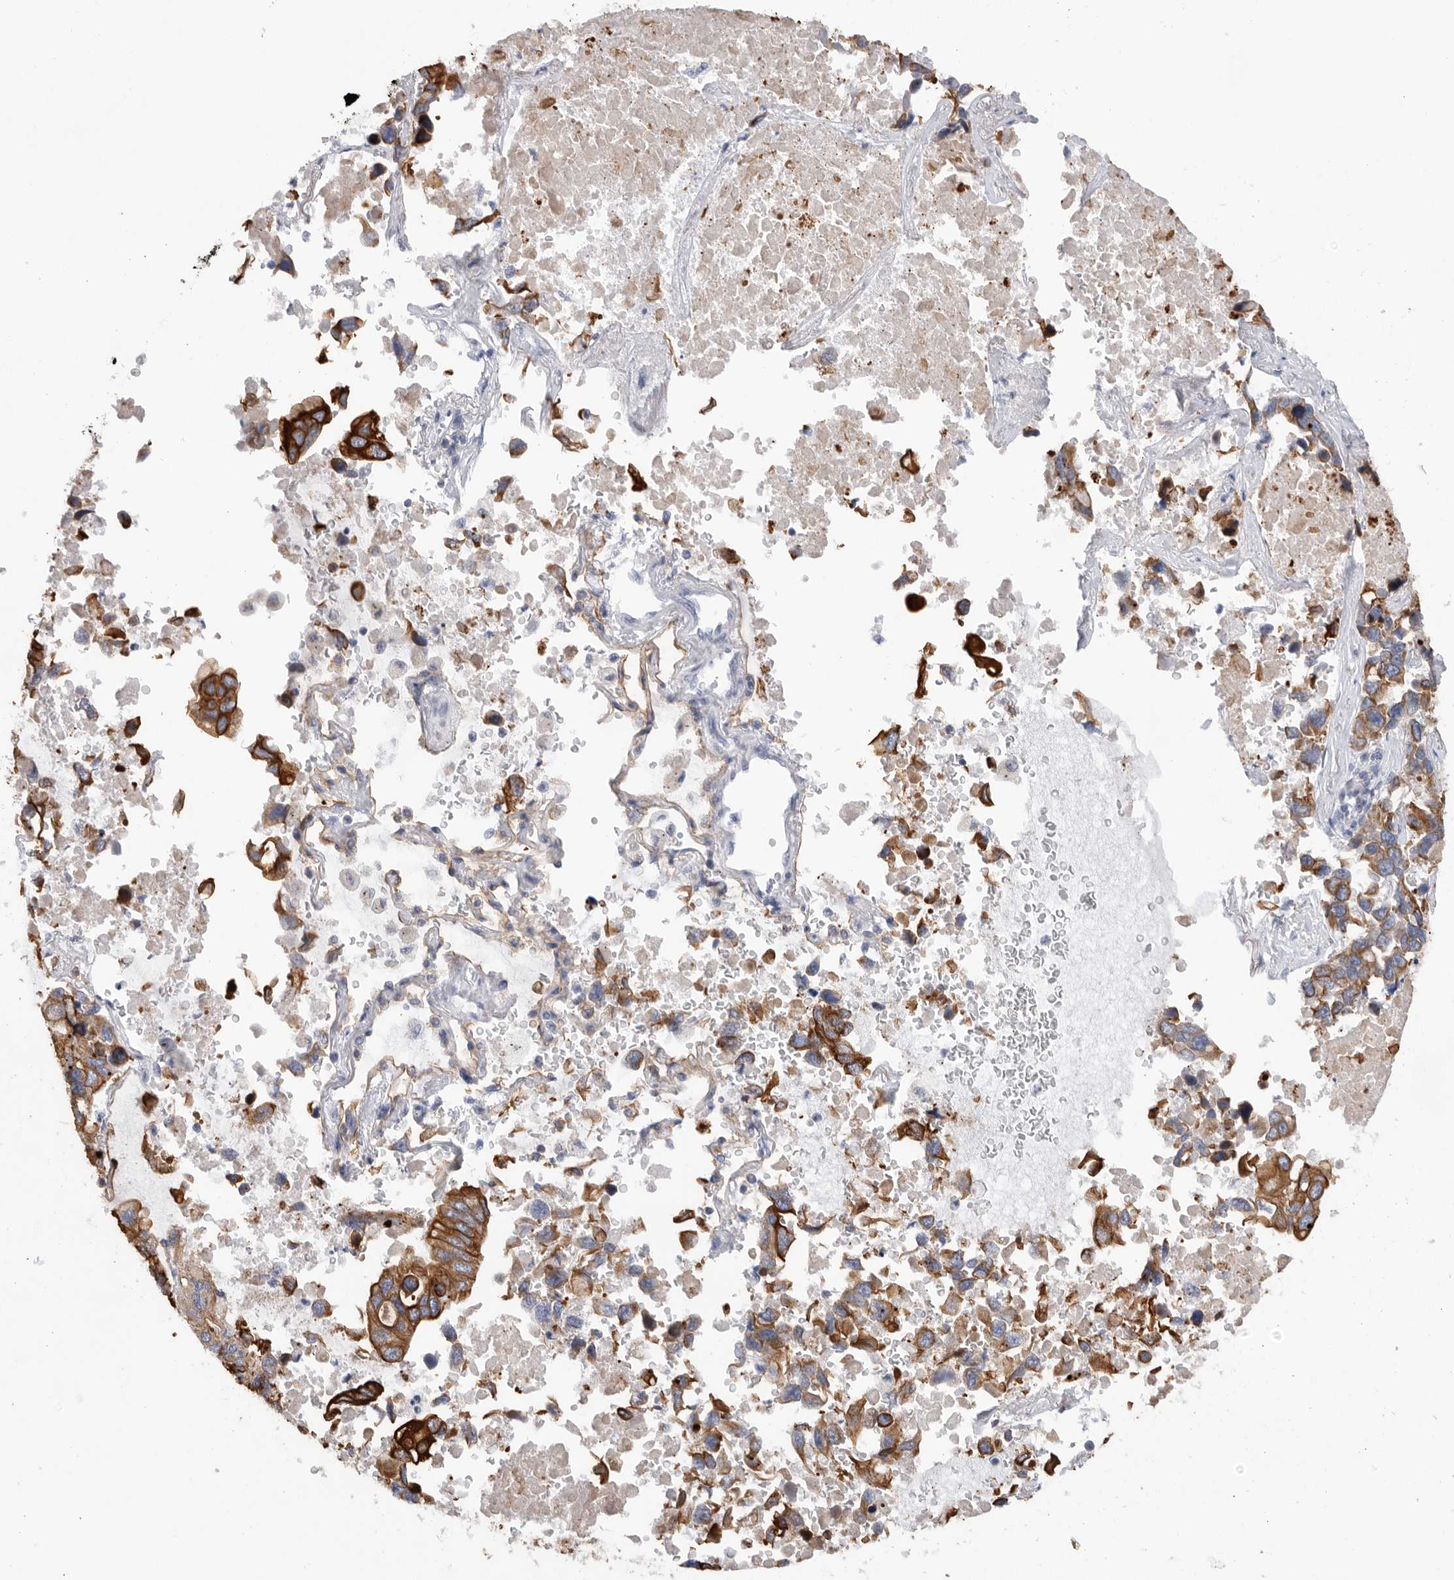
{"staining": {"intensity": "strong", "quantity": ">75%", "location": "cytoplasmic/membranous"}, "tissue": "lung cancer", "cell_type": "Tumor cells", "image_type": "cancer", "snomed": [{"axis": "morphology", "description": "Adenocarcinoma, NOS"}, {"axis": "topography", "description": "Lung"}], "caption": "Tumor cells display high levels of strong cytoplasmic/membranous staining in approximately >75% of cells in human adenocarcinoma (lung).", "gene": "MTFR1L", "patient": {"sex": "male", "age": 64}}